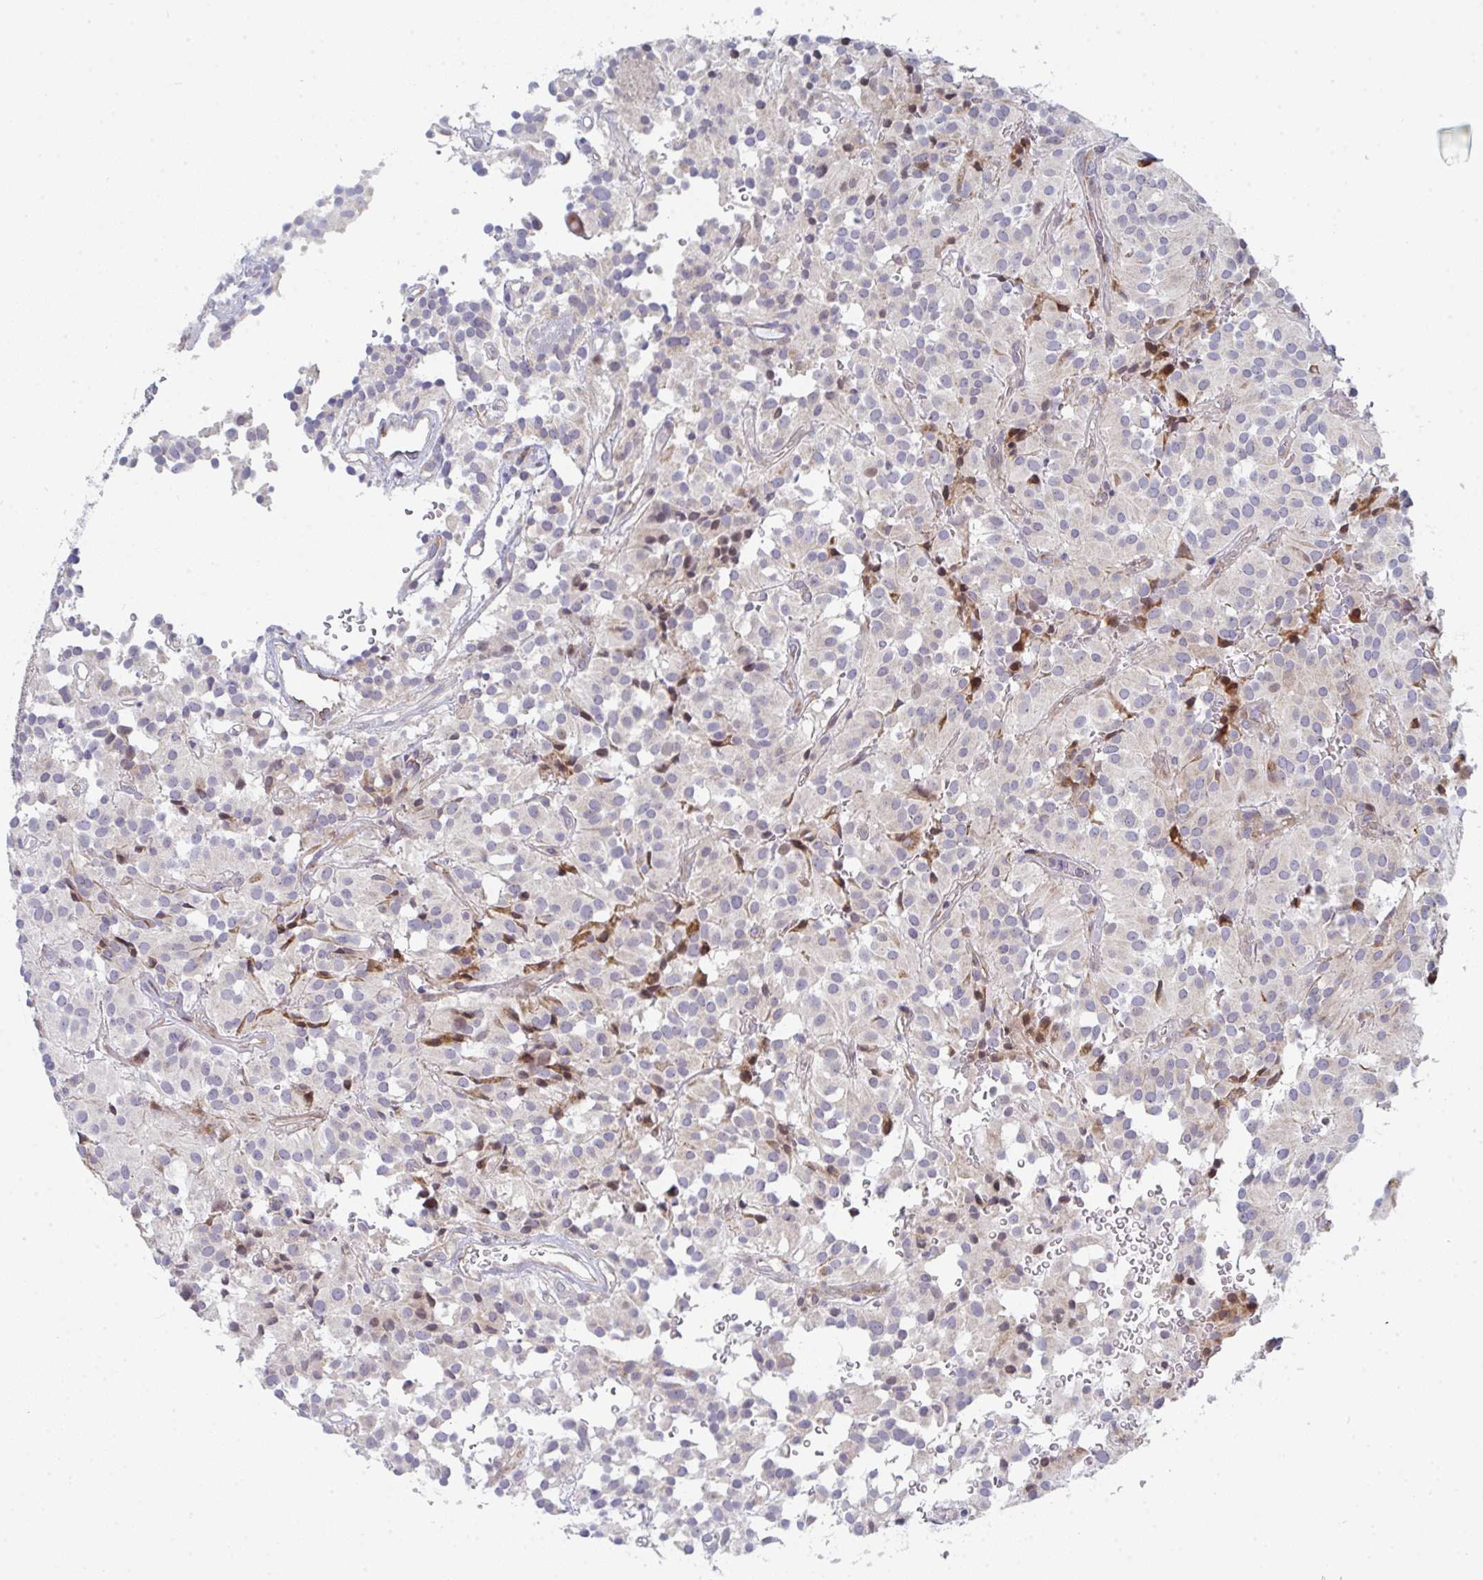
{"staining": {"intensity": "moderate", "quantity": "<25%", "location": "nuclear"}, "tissue": "glioma", "cell_type": "Tumor cells", "image_type": "cancer", "snomed": [{"axis": "morphology", "description": "Glioma, malignant, Low grade"}, {"axis": "topography", "description": "Brain"}], "caption": "Human glioma stained with a protein marker exhibits moderate staining in tumor cells.", "gene": "PRKCH", "patient": {"sex": "male", "age": 42}}